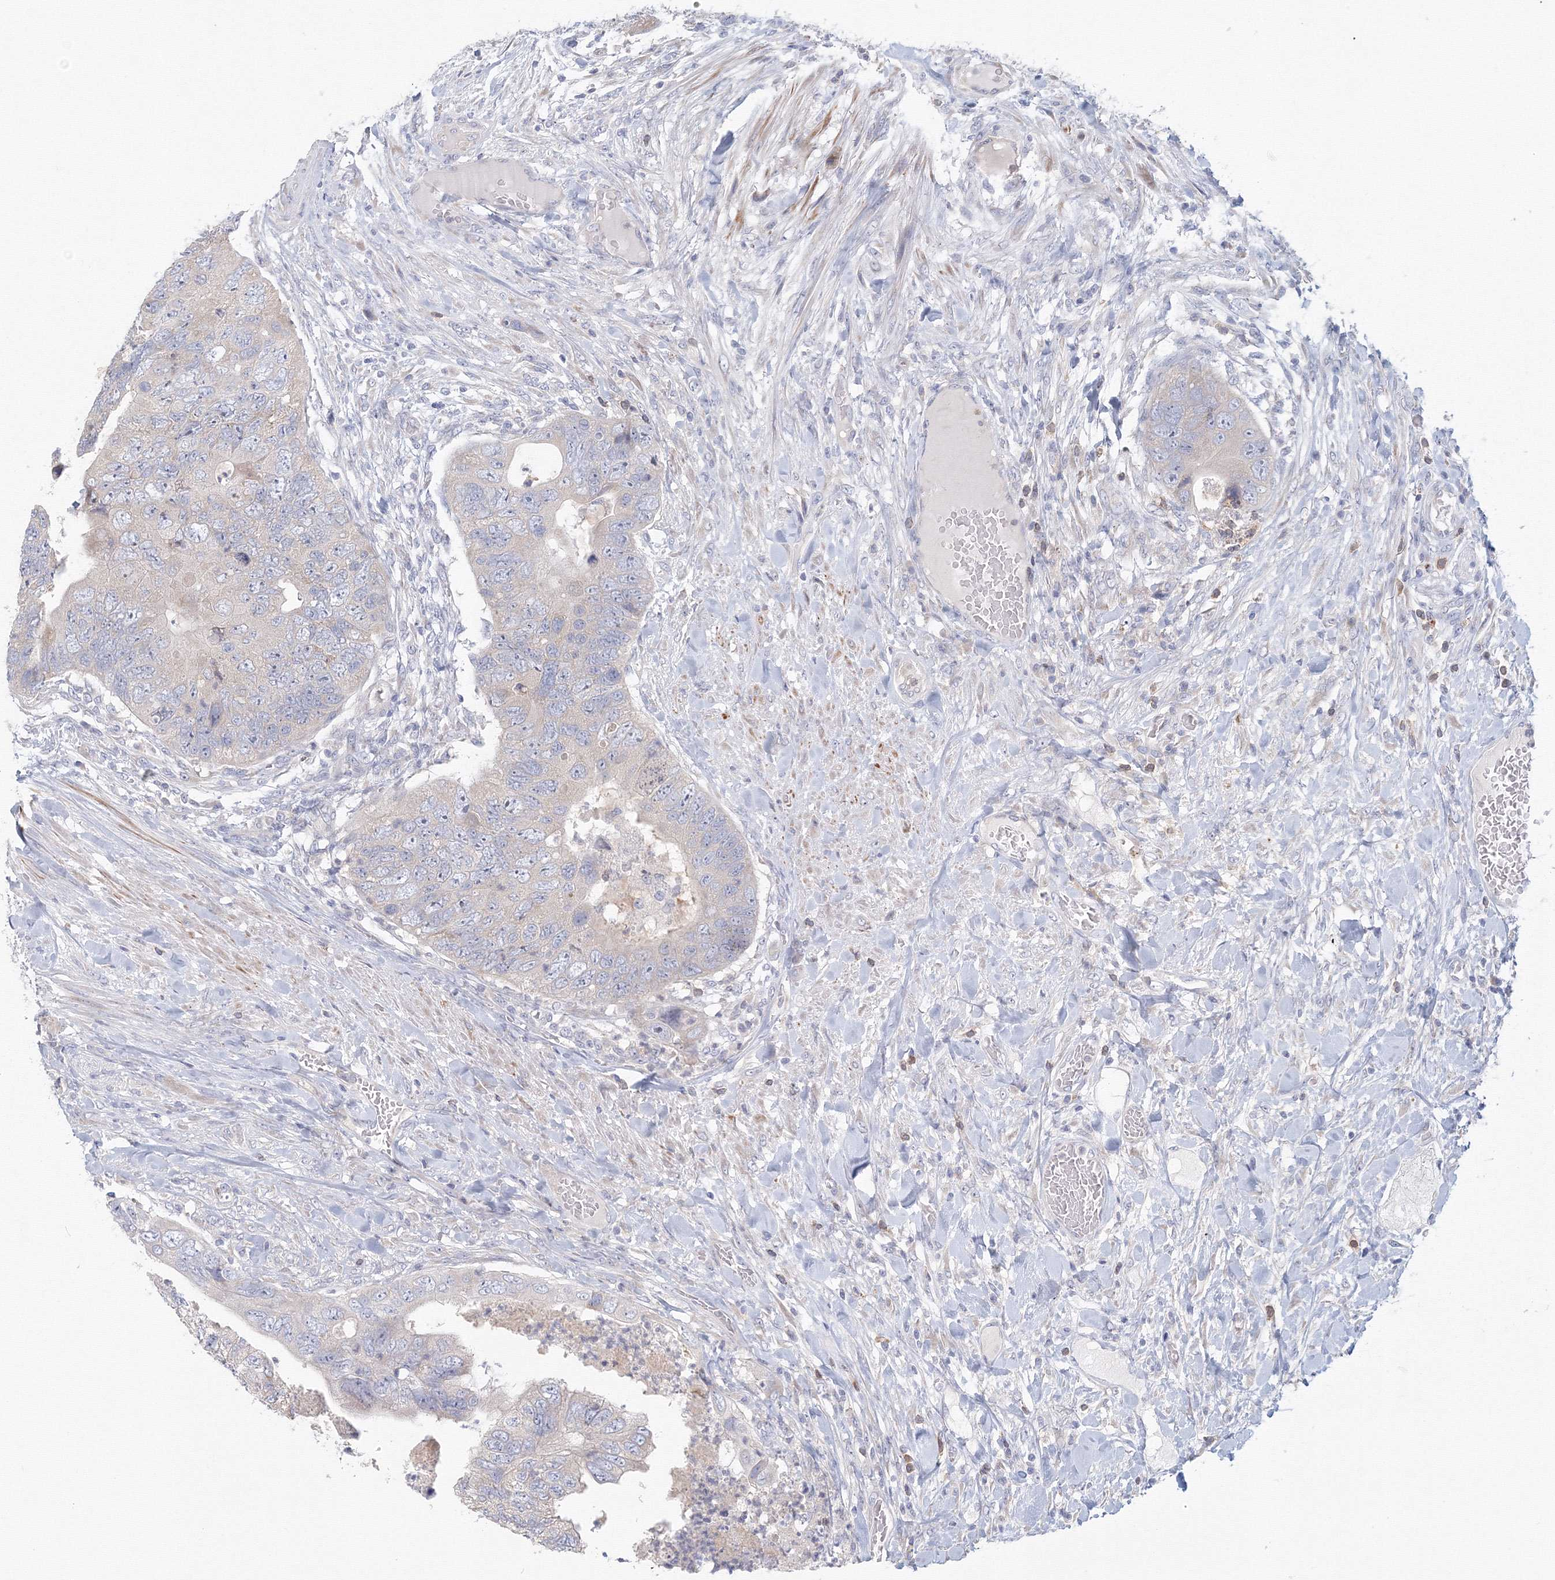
{"staining": {"intensity": "negative", "quantity": "none", "location": "none"}, "tissue": "colorectal cancer", "cell_type": "Tumor cells", "image_type": "cancer", "snomed": [{"axis": "morphology", "description": "Adenocarcinoma, NOS"}, {"axis": "topography", "description": "Rectum"}], "caption": "A histopathology image of human adenocarcinoma (colorectal) is negative for staining in tumor cells.", "gene": "TACC2", "patient": {"sex": "male", "age": 63}}